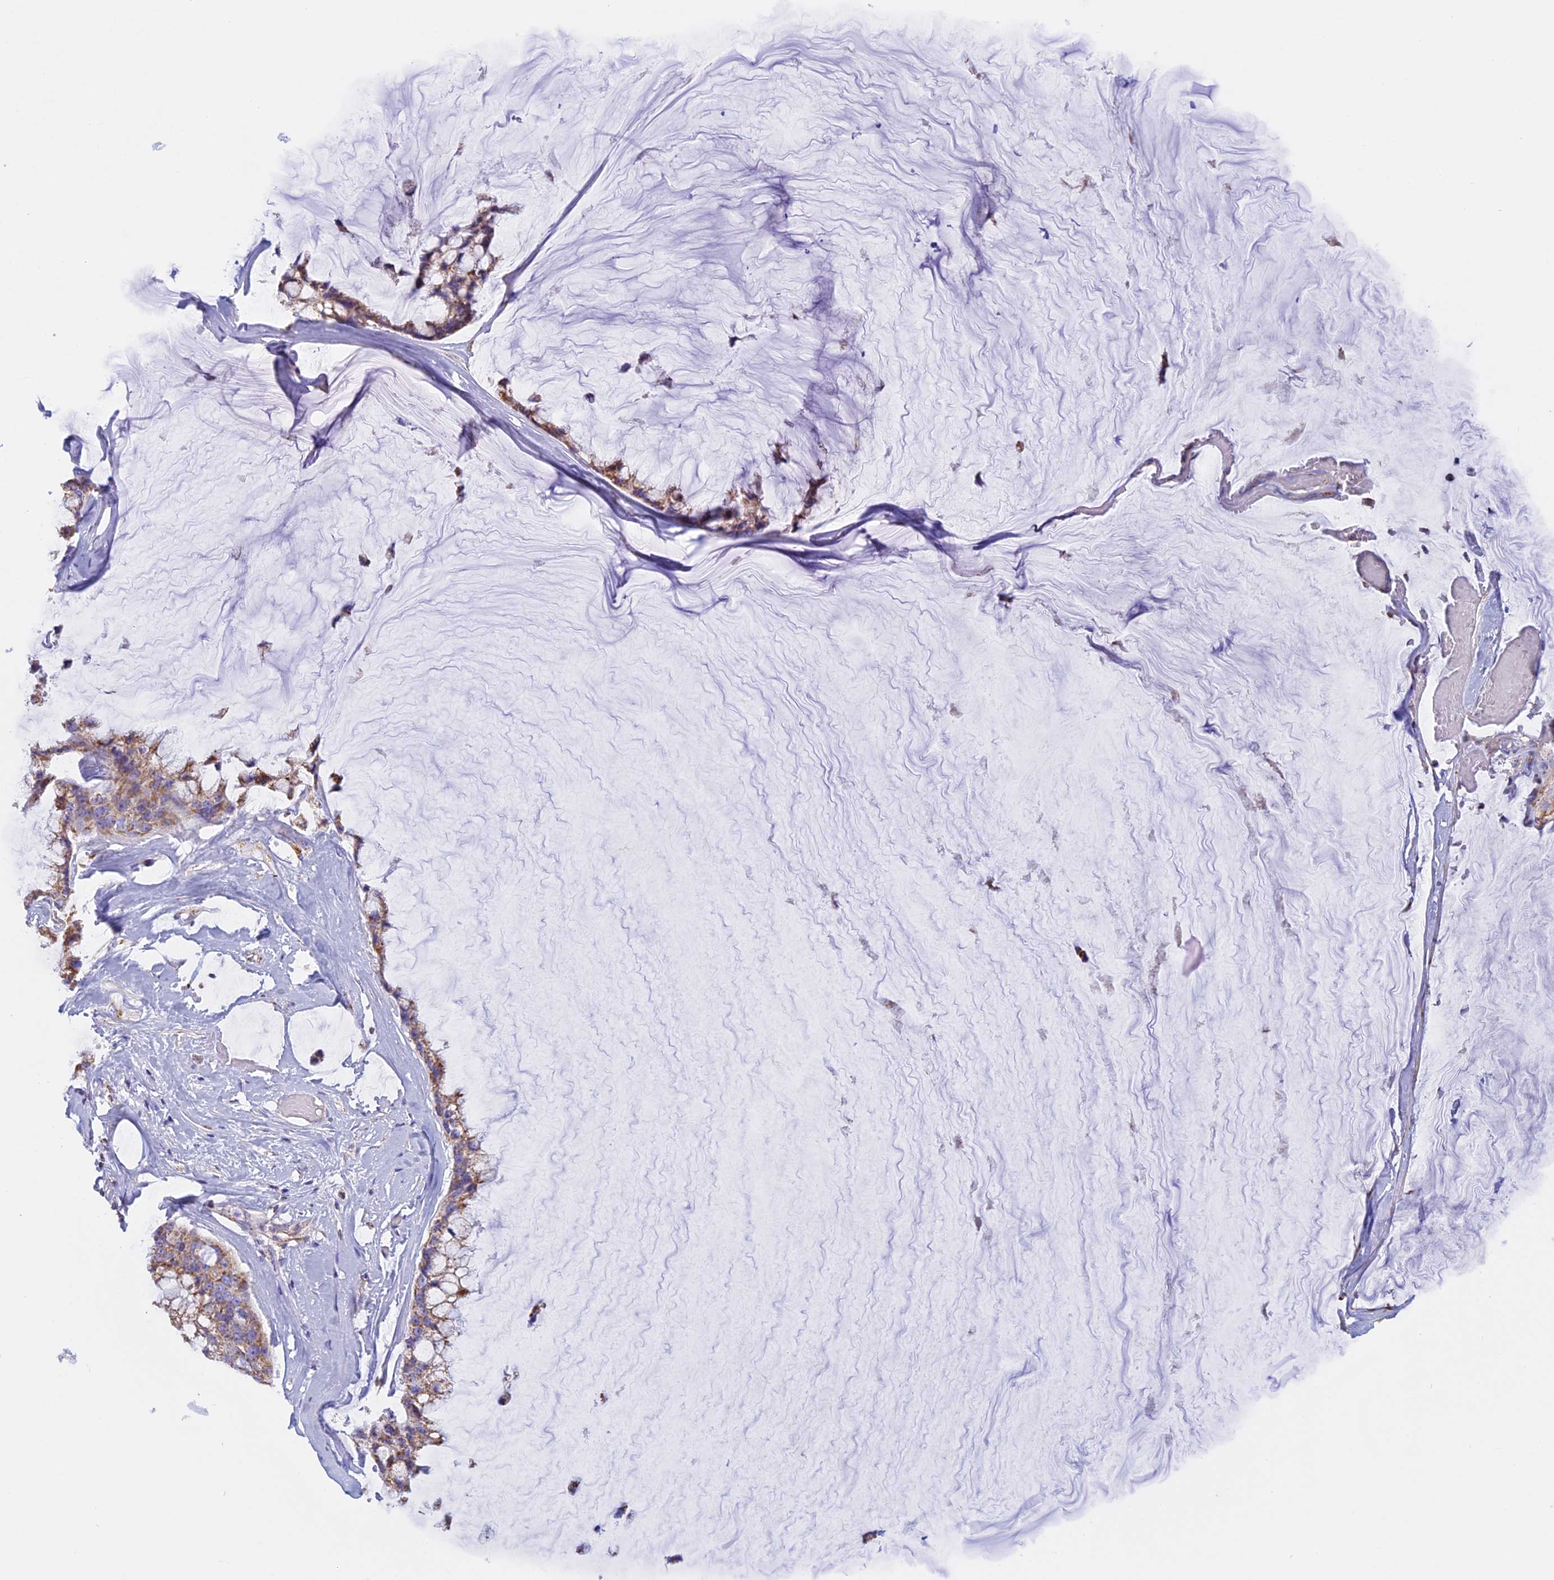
{"staining": {"intensity": "moderate", "quantity": "25%-75%", "location": "cytoplasmic/membranous"}, "tissue": "ovarian cancer", "cell_type": "Tumor cells", "image_type": "cancer", "snomed": [{"axis": "morphology", "description": "Cystadenocarcinoma, mucinous, NOS"}, {"axis": "topography", "description": "Ovary"}], "caption": "Mucinous cystadenocarcinoma (ovarian) tissue shows moderate cytoplasmic/membranous expression in approximately 25%-75% of tumor cells, visualized by immunohistochemistry.", "gene": "KCNG1", "patient": {"sex": "female", "age": 39}}